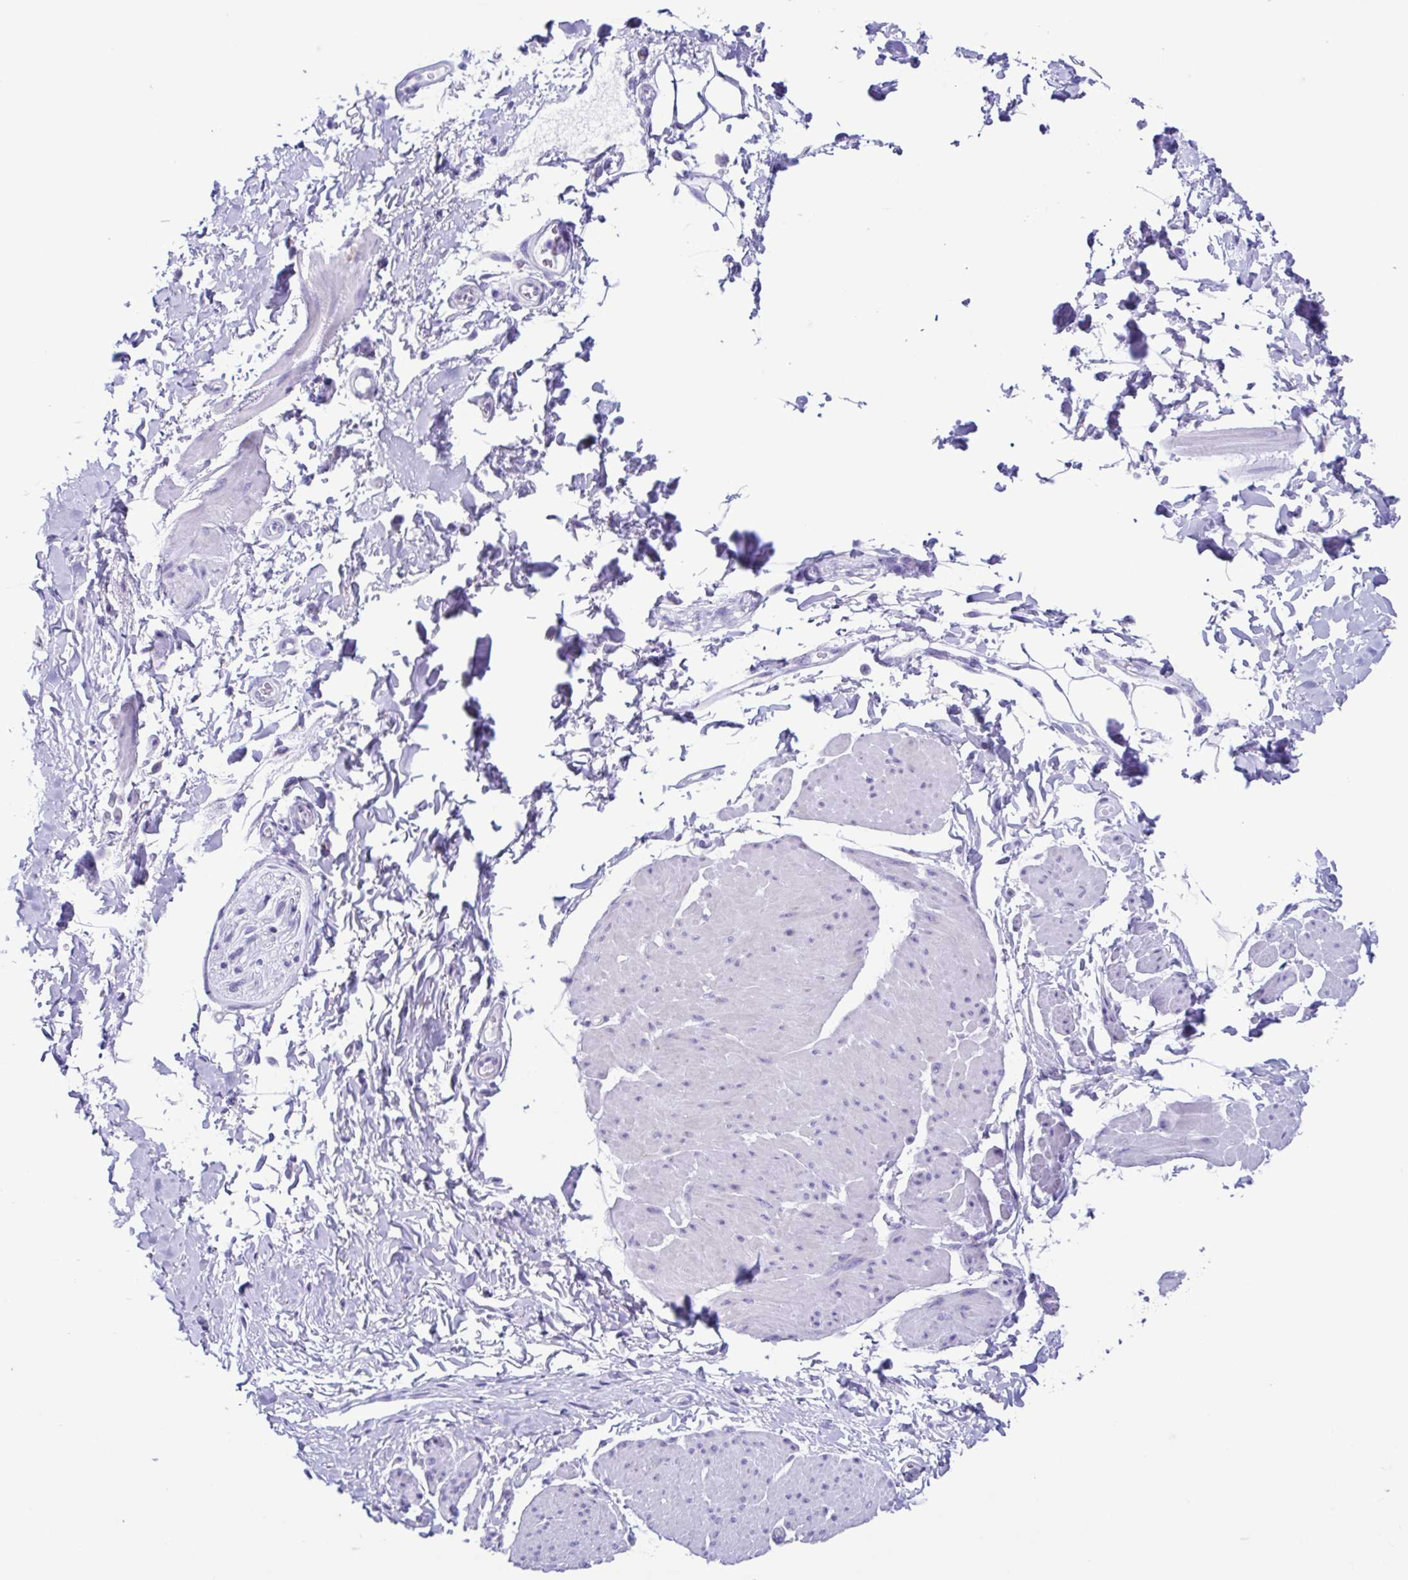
{"staining": {"intensity": "negative", "quantity": "none", "location": "none"}, "tissue": "adipose tissue", "cell_type": "Adipocytes", "image_type": "normal", "snomed": [{"axis": "morphology", "description": "Normal tissue, NOS"}, {"axis": "topography", "description": "Urinary bladder"}, {"axis": "topography", "description": "Peripheral nerve tissue"}], "caption": "An image of adipose tissue stained for a protein displays no brown staining in adipocytes.", "gene": "ACTRT3", "patient": {"sex": "female", "age": 60}}